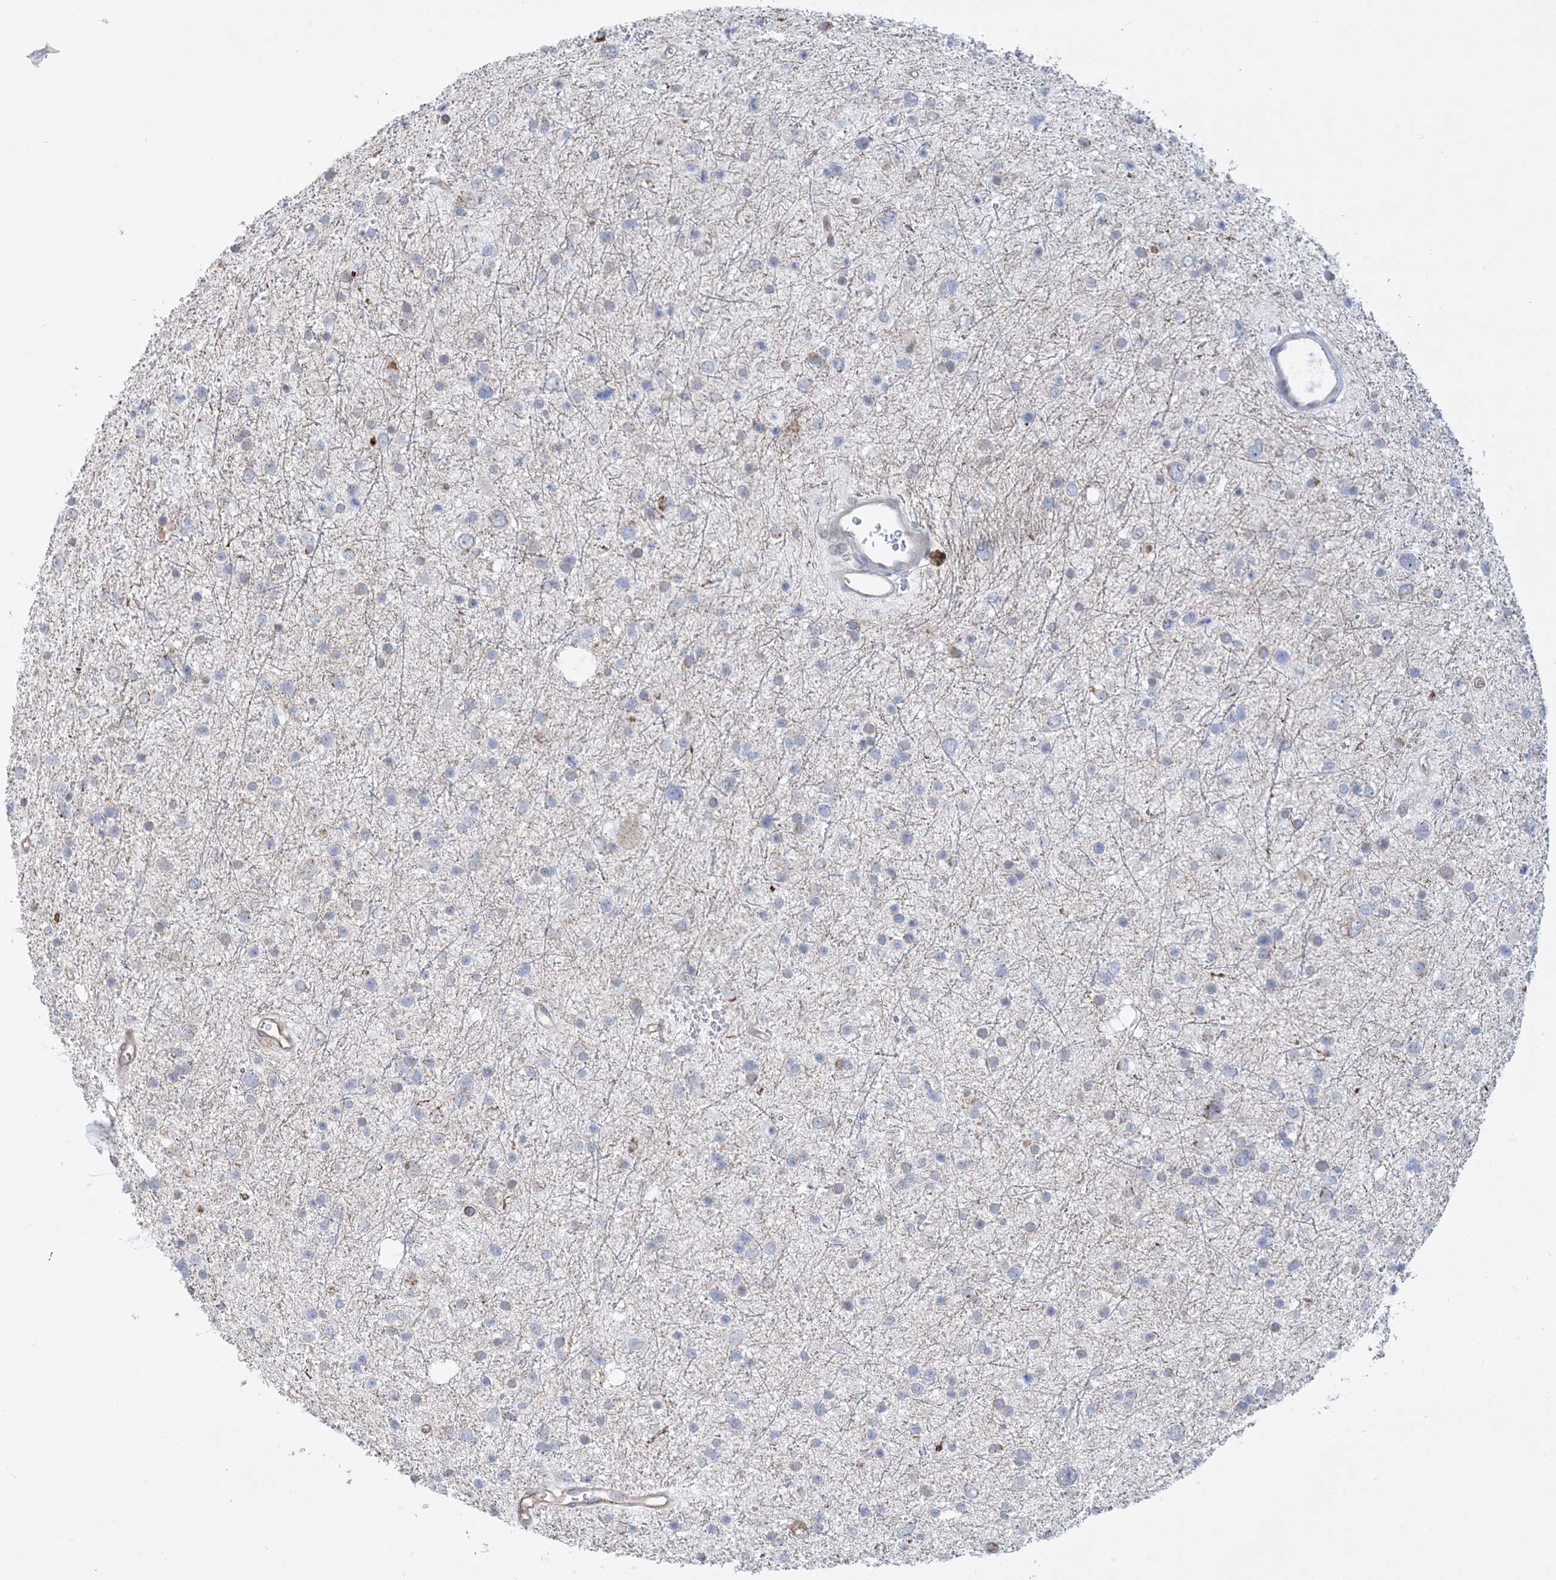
{"staining": {"intensity": "negative", "quantity": "none", "location": "none"}, "tissue": "glioma", "cell_type": "Tumor cells", "image_type": "cancer", "snomed": [{"axis": "morphology", "description": "Glioma, malignant, Low grade"}, {"axis": "topography", "description": "Brain"}], "caption": "Protein analysis of low-grade glioma (malignant) demonstrates no significant positivity in tumor cells.", "gene": "CASP4", "patient": {"sex": "female", "age": 37}}